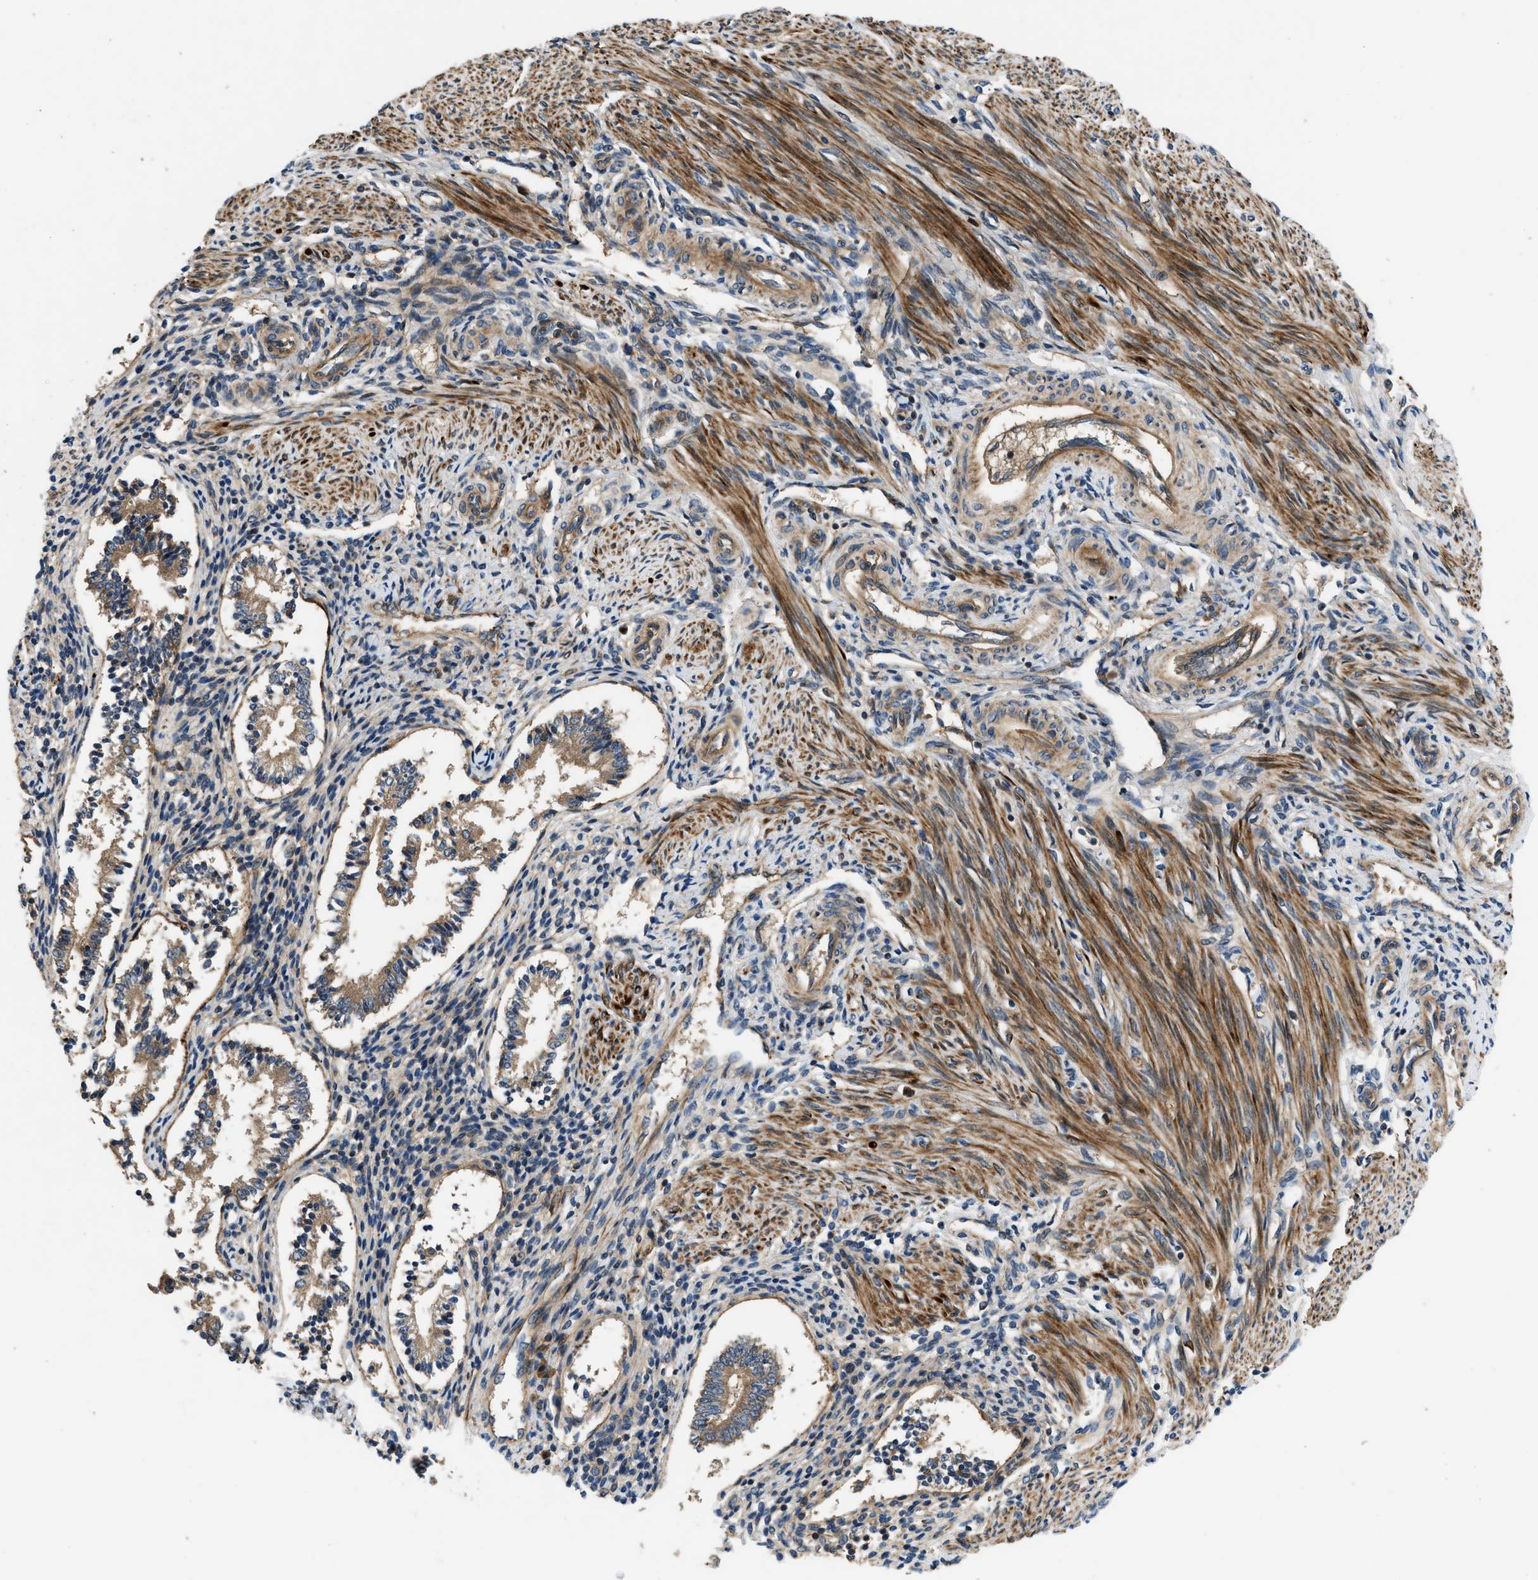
{"staining": {"intensity": "weak", "quantity": "25%-75%", "location": "cytoplasmic/membranous"}, "tissue": "endometrium", "cell_type": "Cells in endometrial stroma", "image_type": "normal", "snomed": [{"axis": "morphology", "description": "Normal tissue, NOS"}, {"axis": "topography", "description": "Endometrium"}], "caption": "Protein staining displays weak cytoplasmic/membranous staining in approximately 25%-75% of cells in endometrial stroma in benign endometrium. (DAB = brown stain, brightfield microscopy at high magnification).", "gene": "CNNM3", "patient": {"sex": "female", "age": 42}}